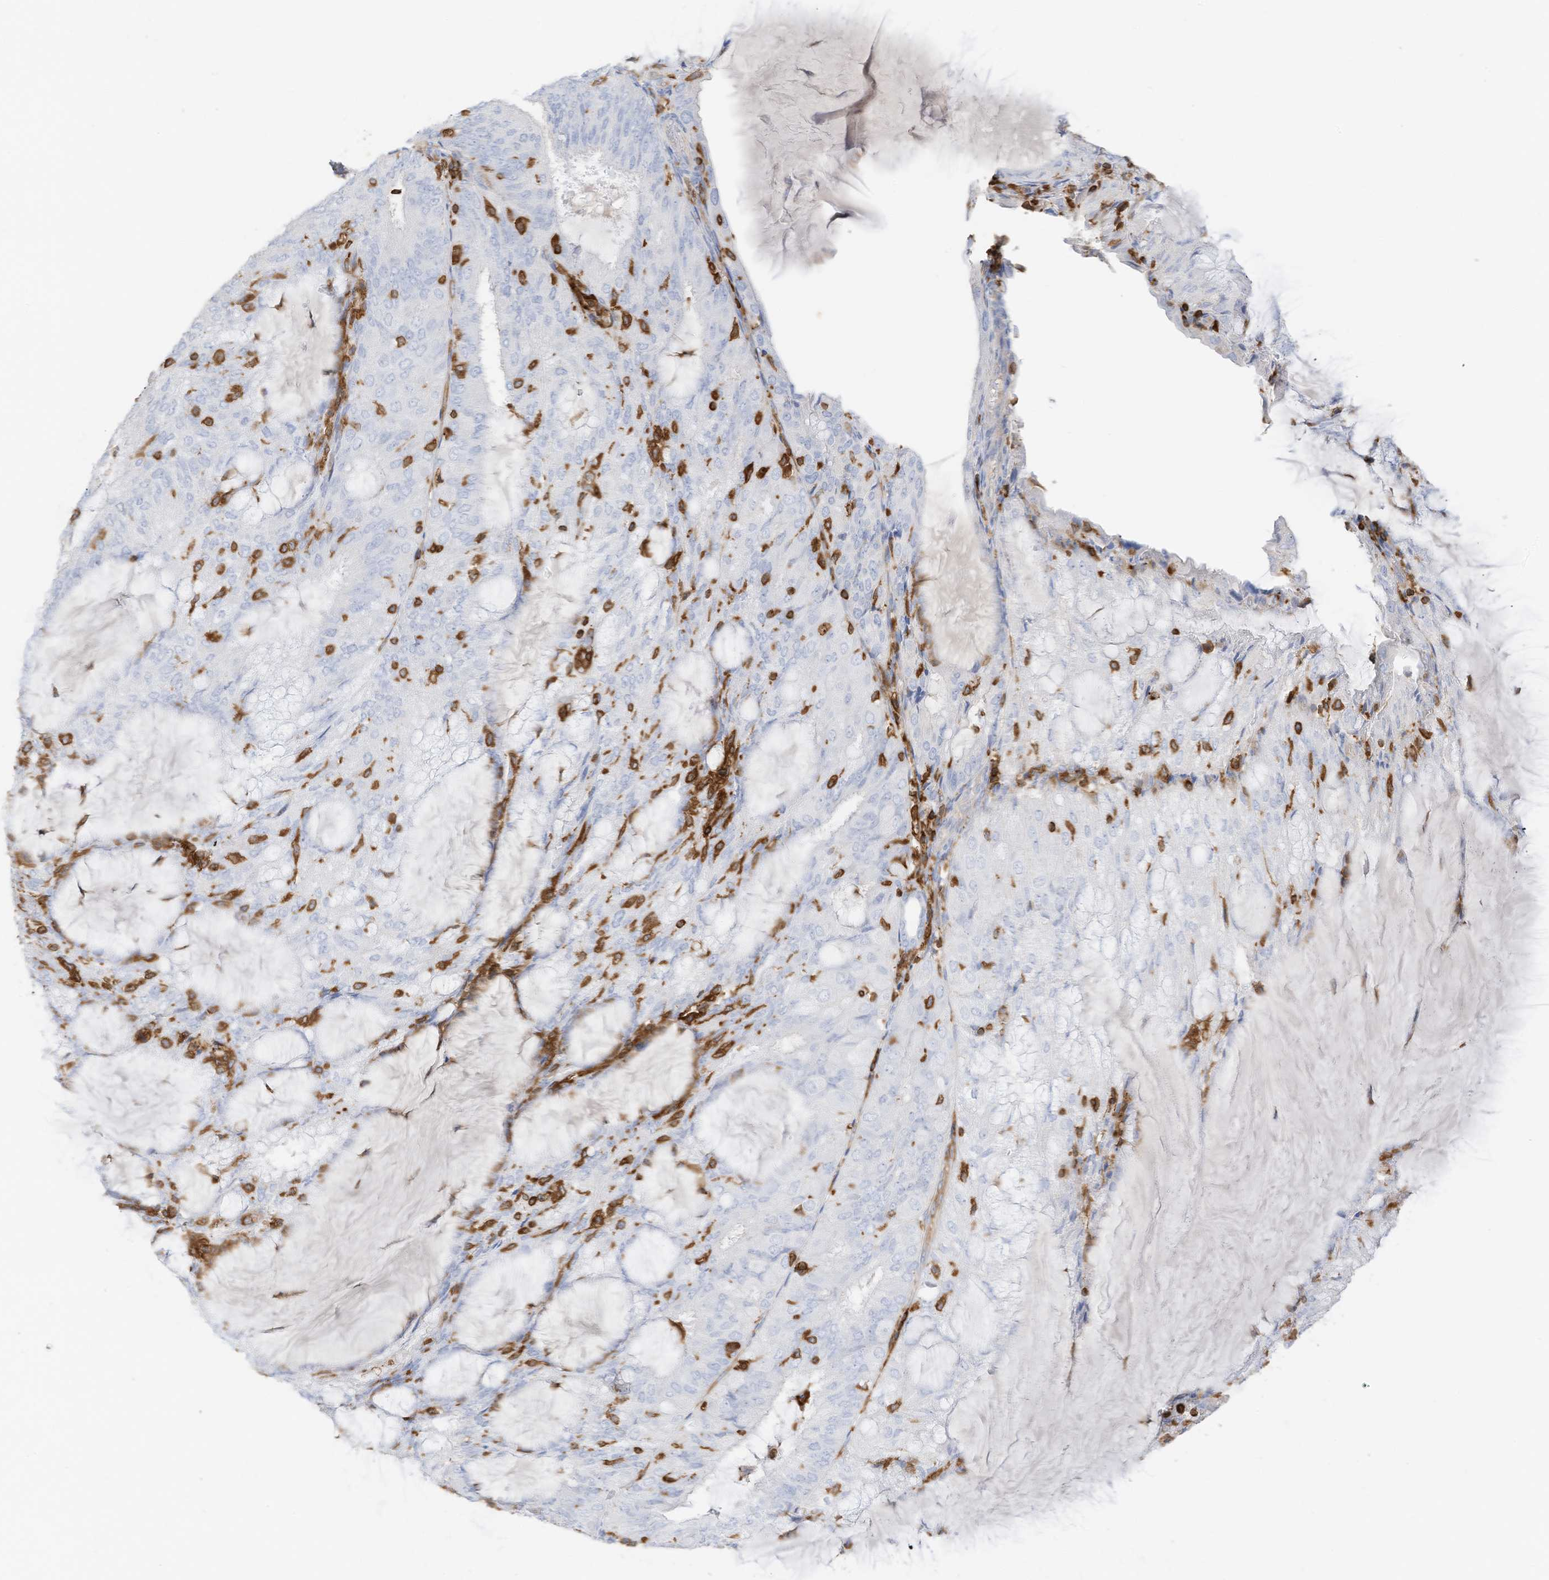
{"staining": {"intensity": "negative", "quantity": "none", "location": "none"}, "tissue": "endometrial cancer", "cell_type": "Tumor cells", "image_type": "cancer", "snomed": [{"axis": "morphology", "description": "Adenocarcinoma, NOS"}, {"axis": "topography", "description": "Endometrium"}], "caption": "Human endometrial cancer (adenocarcinoma) stained for a protein using IHC displays no expression in tumor cells.", "gene": "ARHGAP25", "patient": {"sex": "female", "age": 81}}